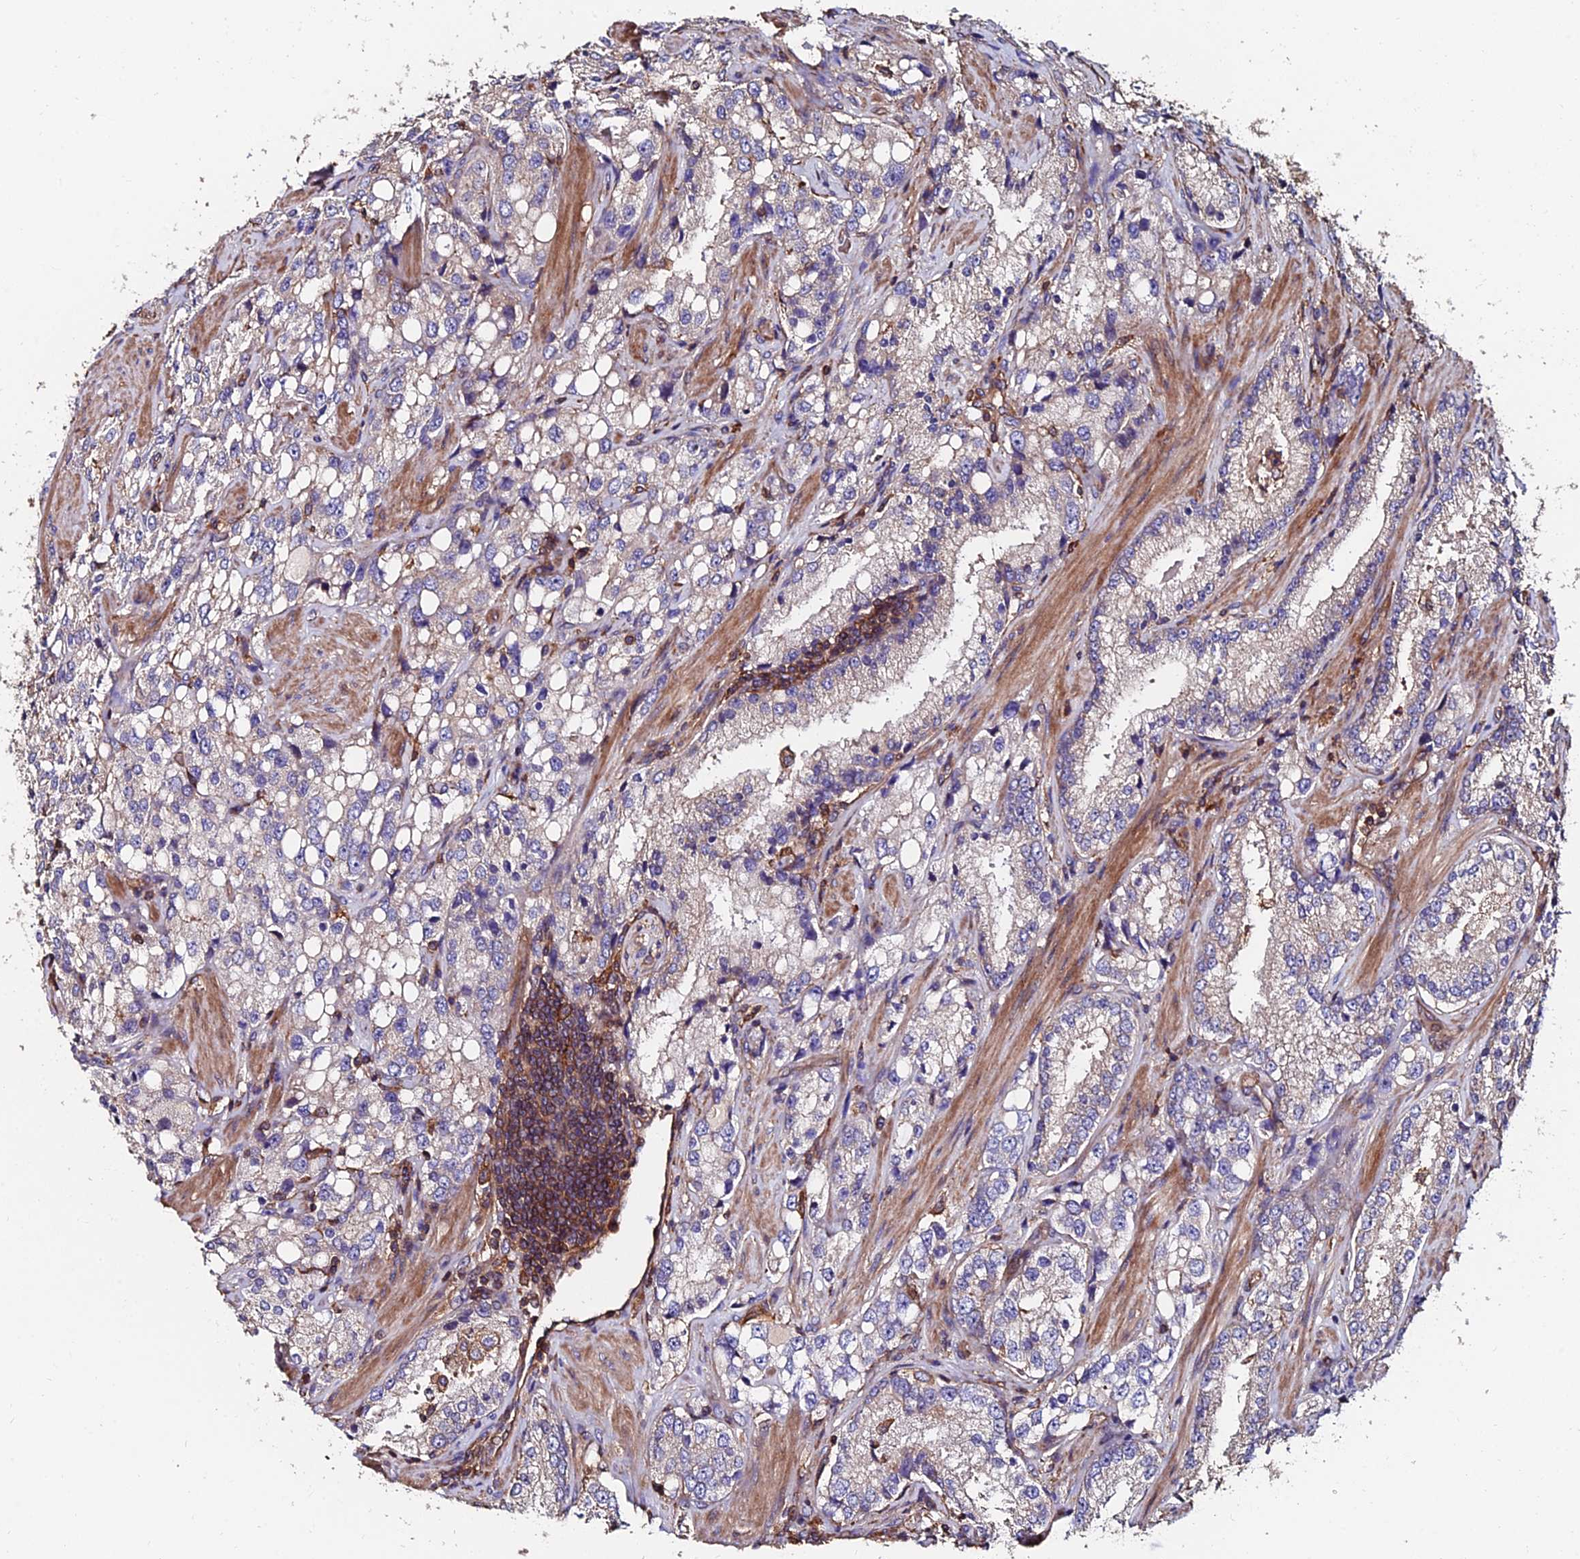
{"staining": {"intensity": "negative", "quantity": "none", "location": "none"}, "tissue": "prostate cancer", "cell_type": "Tumor cells", "image_type": "cancer", "snomed": [{"axis": "morphology", "description": "Adenocarcinoma, High grade"}, {"axis": "topography", "description": "Prostate"}], "caption": "This micrograph is of prostate cancer stained with immunohistochemistry to label a protein in brown with the nuclei are counter-stained blue. There is no positivity in tumor cells. (Immunohistochemistry (ihc), brightfield microscopy, high magnification).", "gene": "EXT1", "patient": {"sex": "male", "age": 66}}